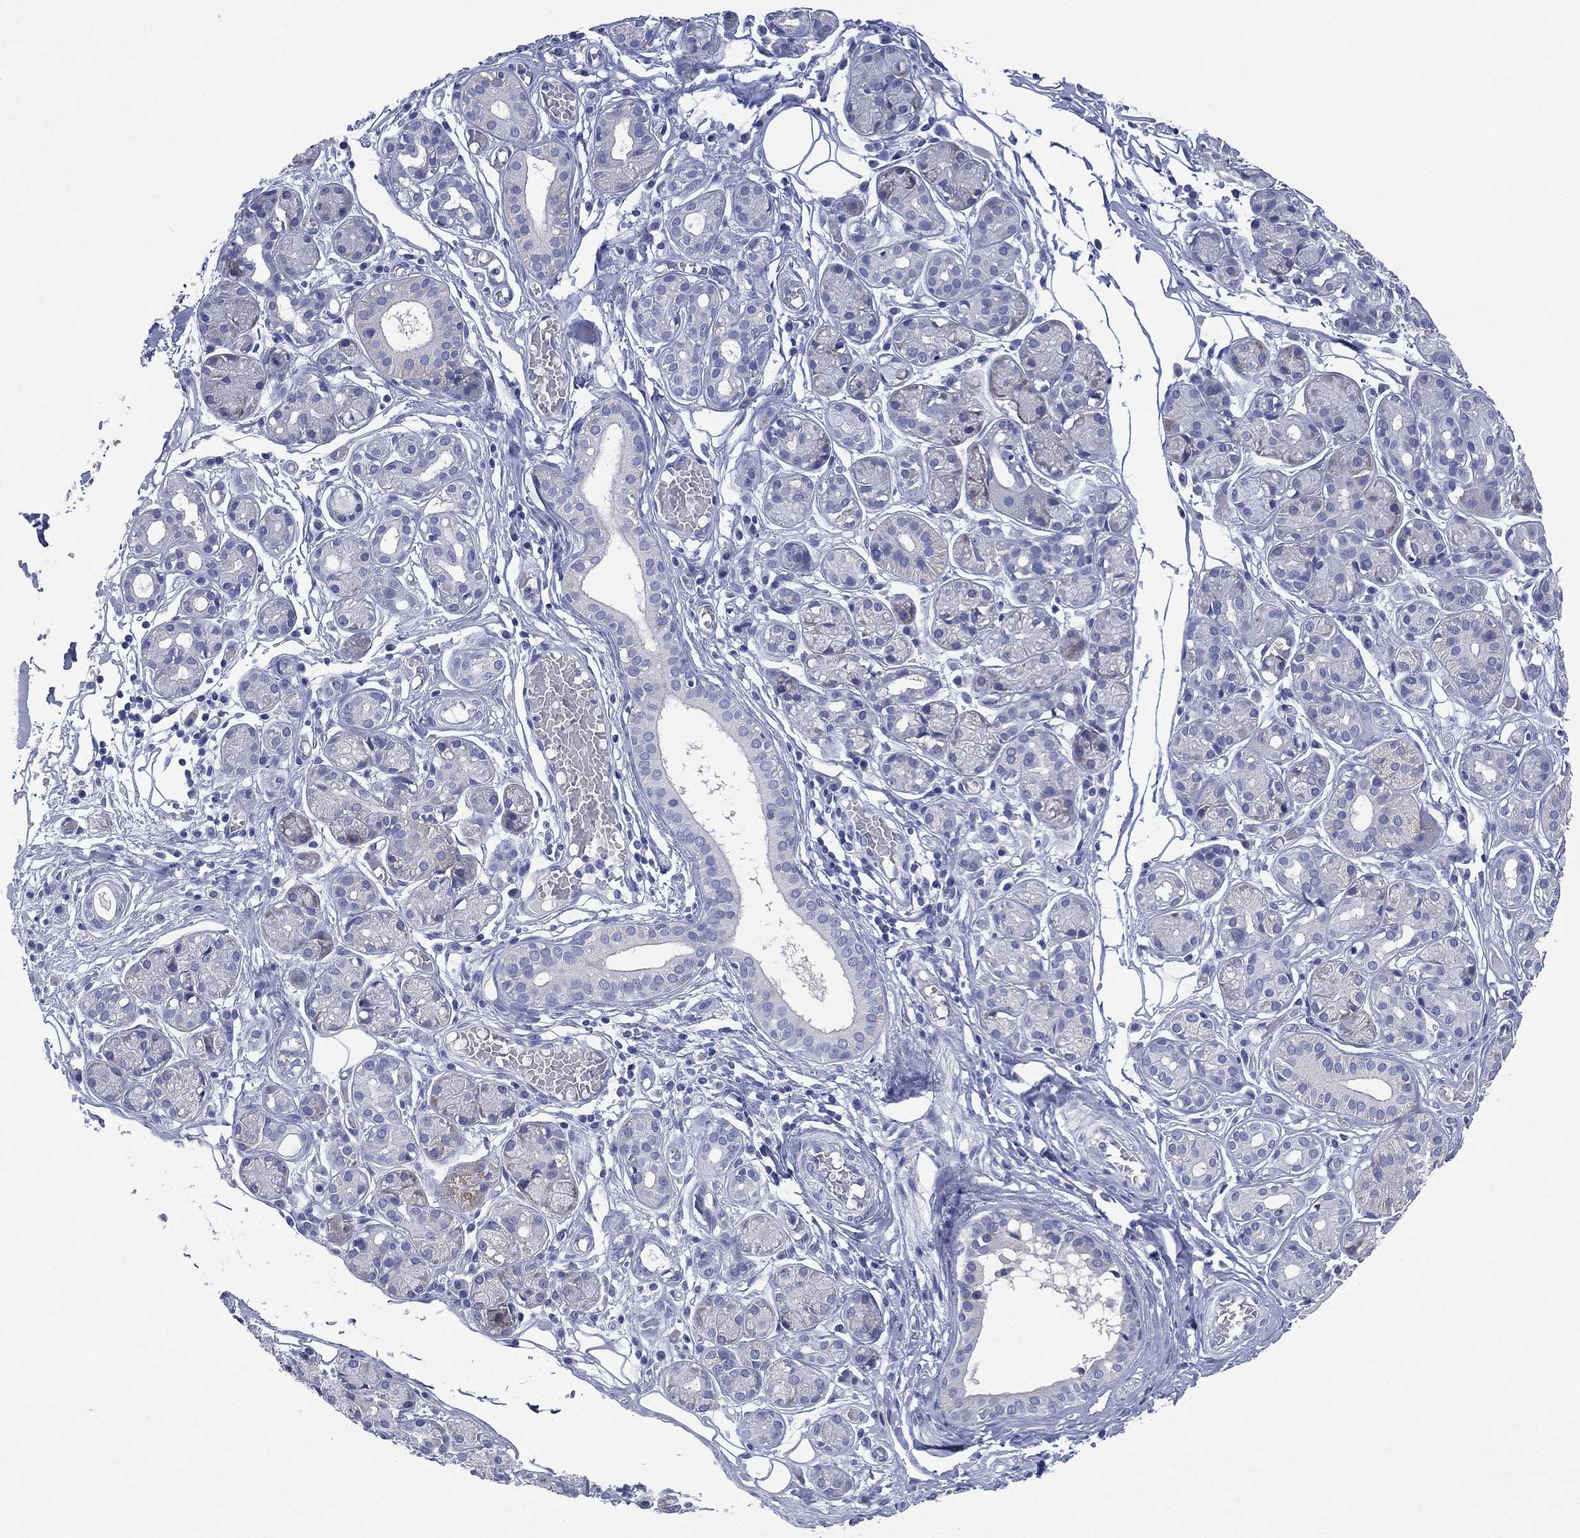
{"staining": {"intensity": "negative", "quantity": "none", "location": "none"}, "tissue": "salivary gland", "cell_type": "Glandular cells", "image_type": "normal", "snomed": [{"axis": "morphology", "description": "Normal tissue, NOS"}, {"axis": "topography", "description": "Salivary gland"}, {"axis": "topography", "description": "Peripheral nerve tissue"}], "caption": "Normal salivary gland was stained to show a protein in brown. There is no significant positivity in glandular cells. (Brightfield microscopy of DAB (3,3'-diaminobenzidine) immunohistochemistry at high magnification).", "gene": "CHRNA3", "patient": {"sex": "male", "age": 71}}